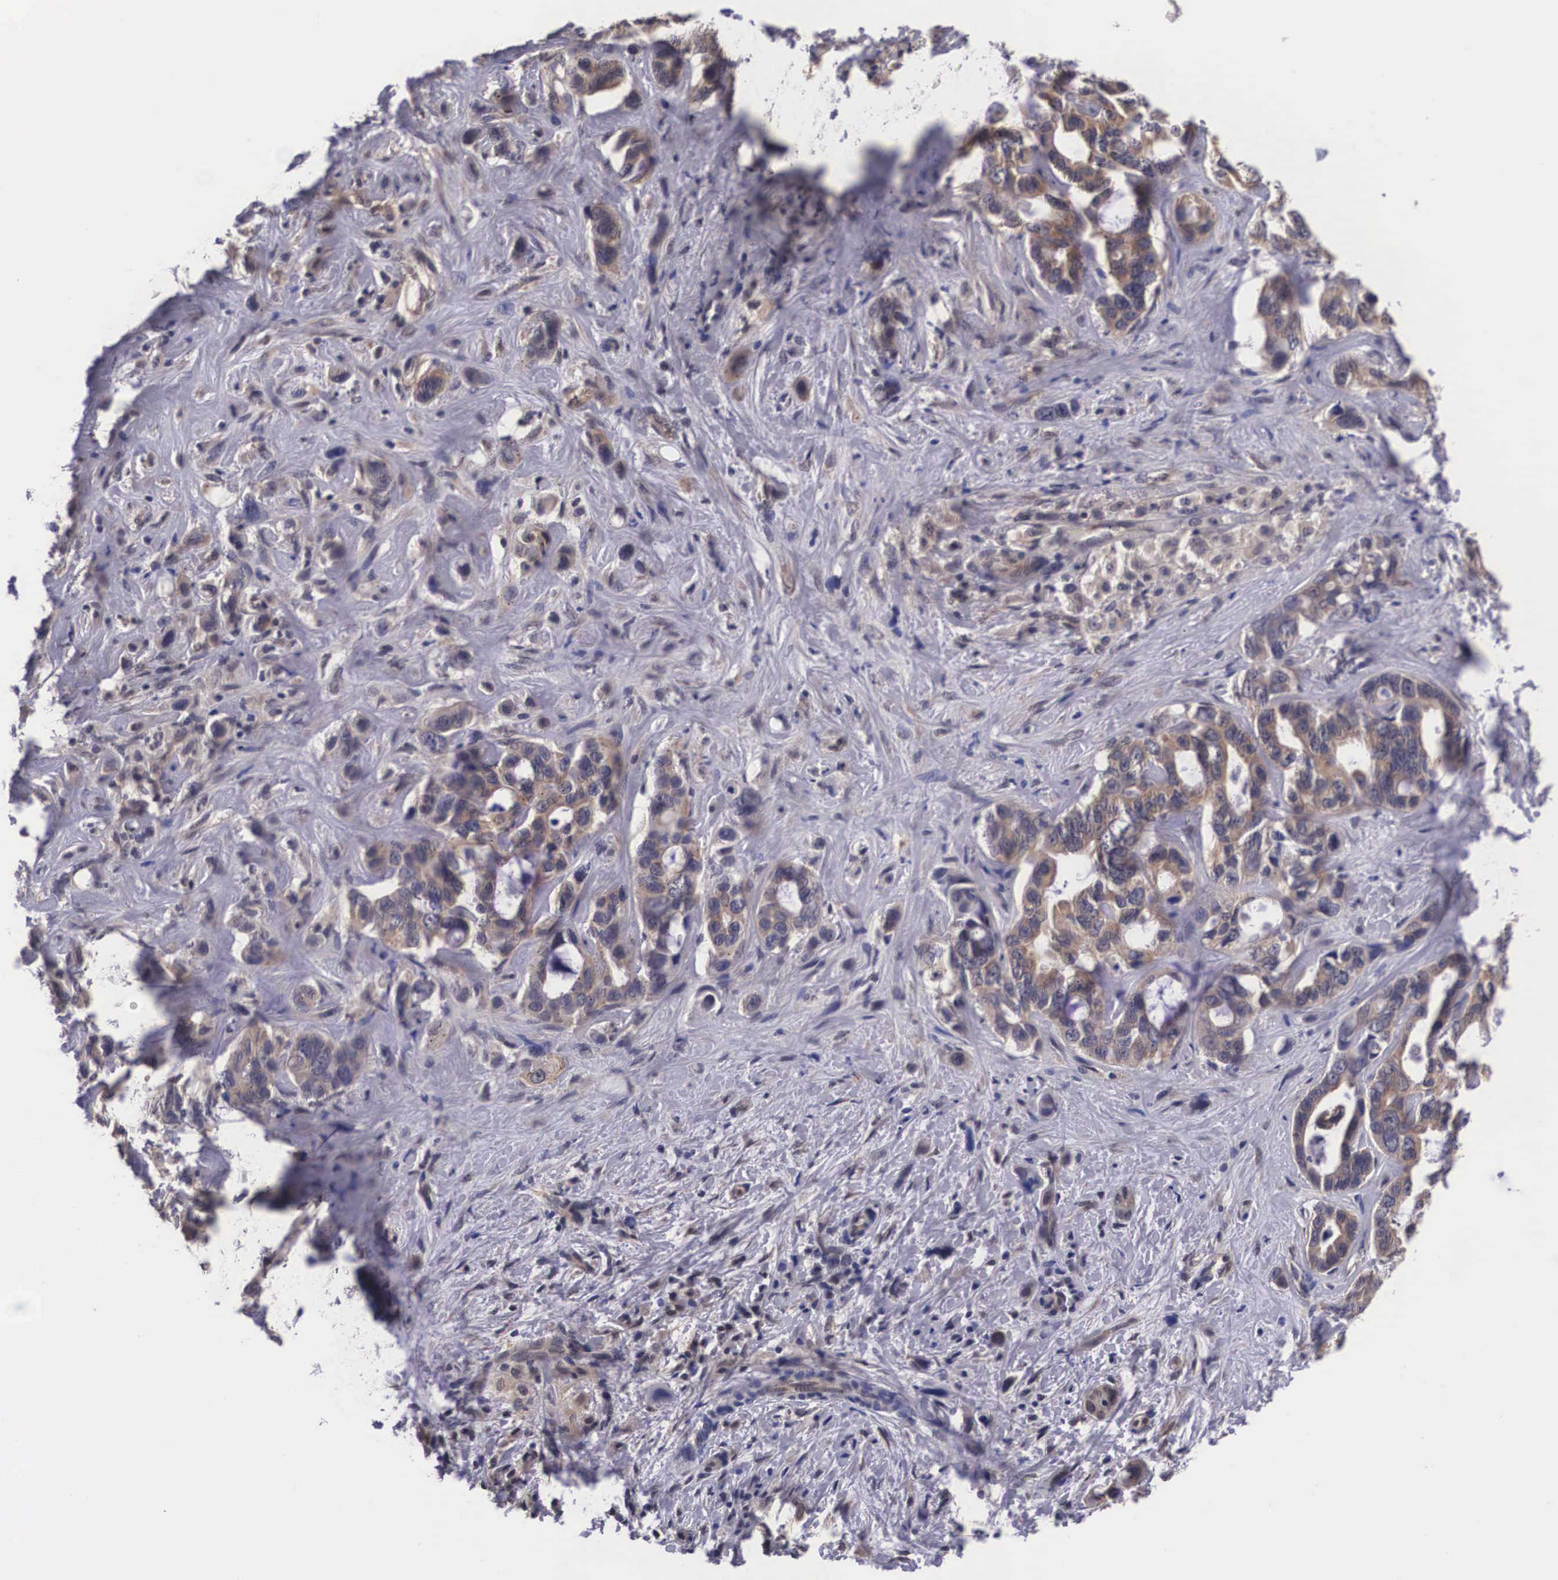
{"staining": {"intensity": "moderate", "quantity": ">75%", "location": "cytoplasmic/membranous"}, "tissue": "liver cancer", "cell_type": "Tumor cells", "image_type": "cancer", "snomed": [{"axis": "morphology", "description": "Cholangiocarcinoma"}, {"axis": "topography", "description": "Liver"}], "caption": "A histopathology image of cholangiocarcinoma (liver) stained for a protein exhibits moderate cytoplasmic/membranous brown staining in tumor cells.", "gene": "OTX2", "patient": {"sex": "female", "age": 79}}